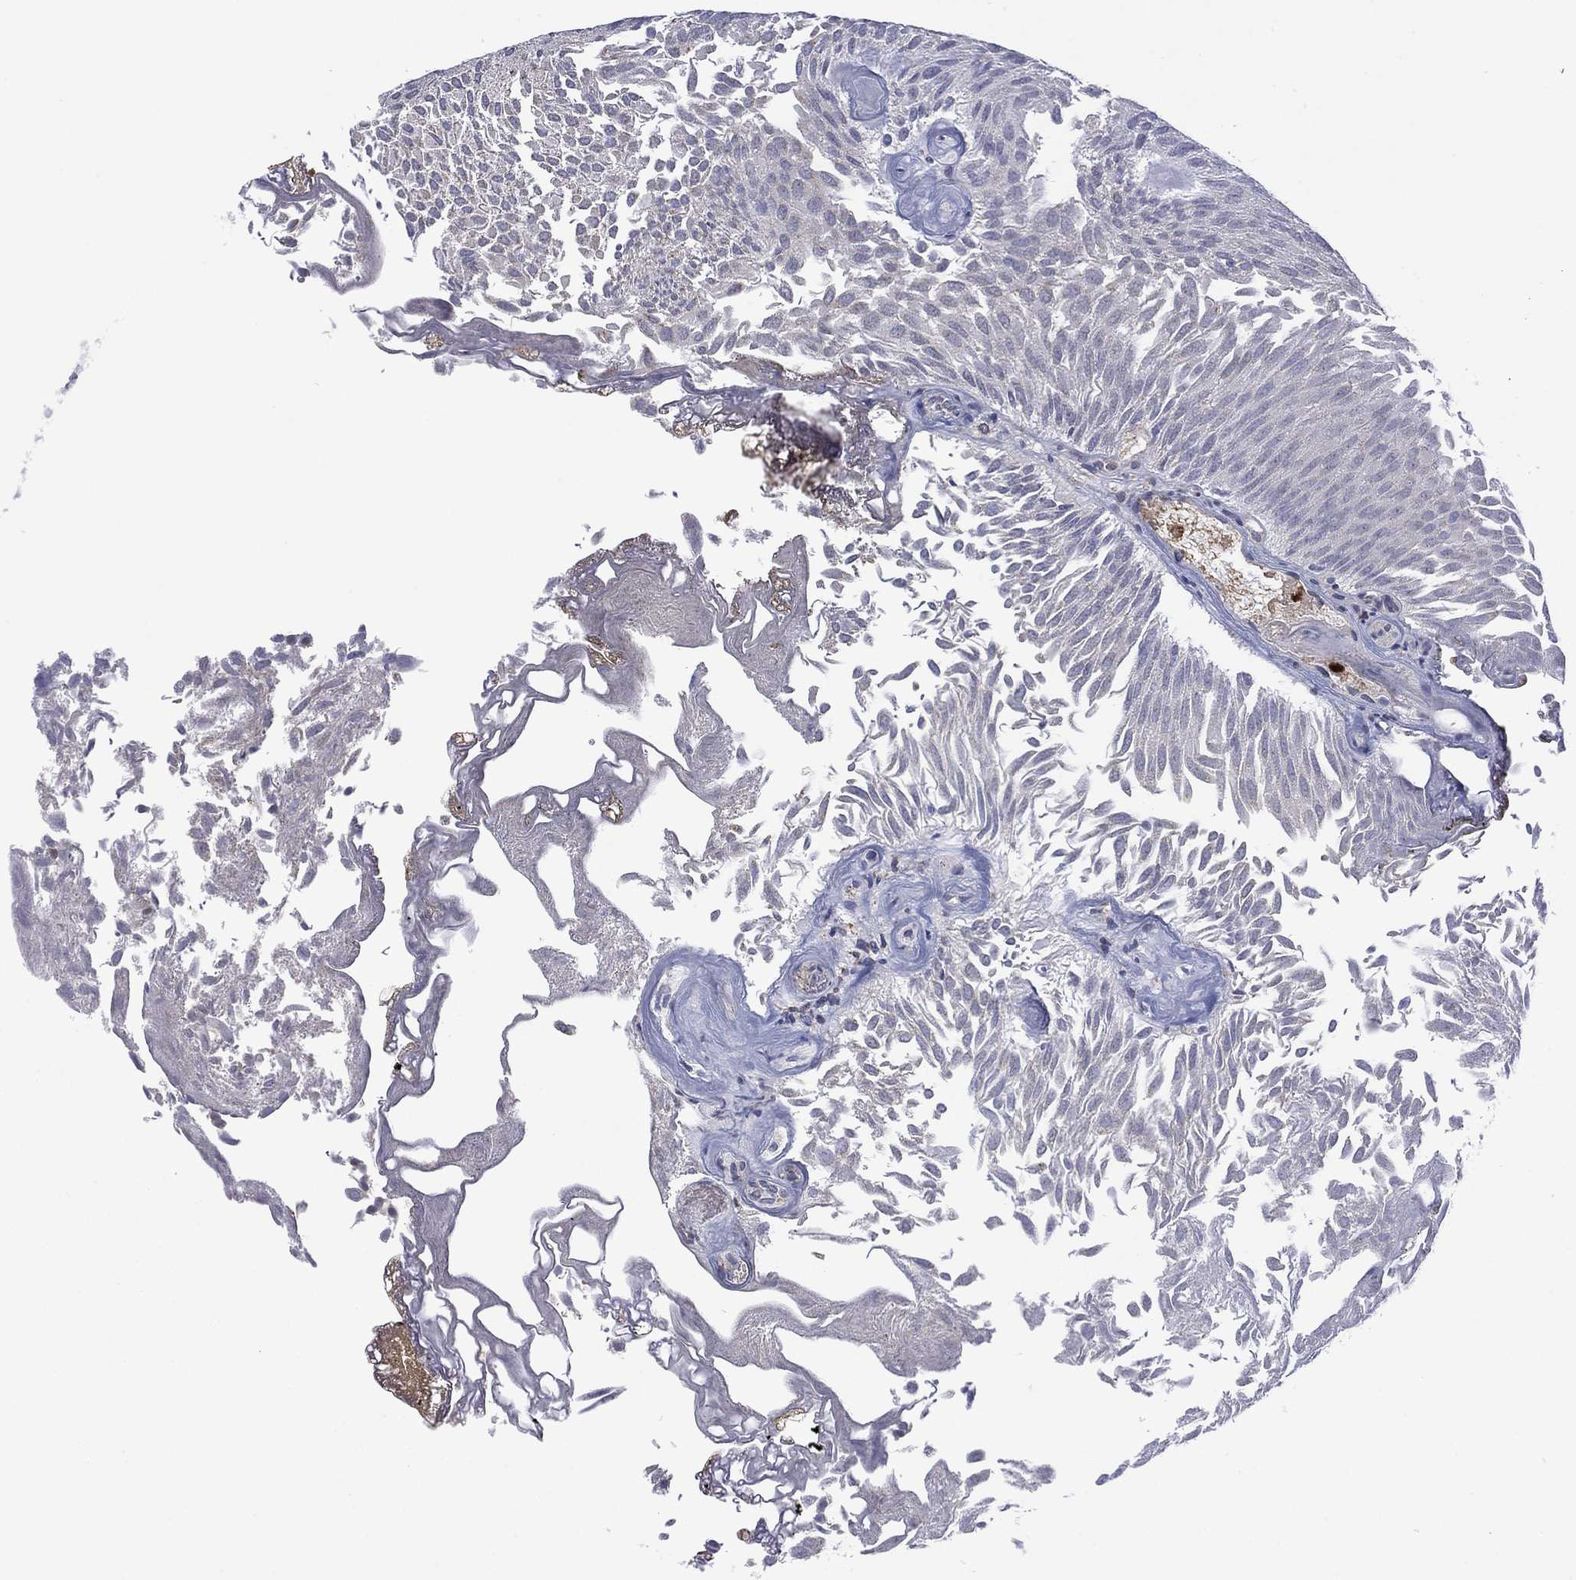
{"staining": {"intensity": "negative", "quantity": "none", "location": "none"}, "tissue": "urothelial cancer", "cell_type": "Tumor cells", "image_type": "cancer", "snomed": [{"axis": "morphology", "description": "Urothelial carcinoma, Low grade"}, {"axis": "topography", "description": "Urinary bladder"}], "caption": "Urothelial carcinoma (low-grade) was stained to show a protein in brown. There is no significant positivity in tumor cells.", "gene": "MTRFR", "patient": {"sex": "male", "age": 52}}